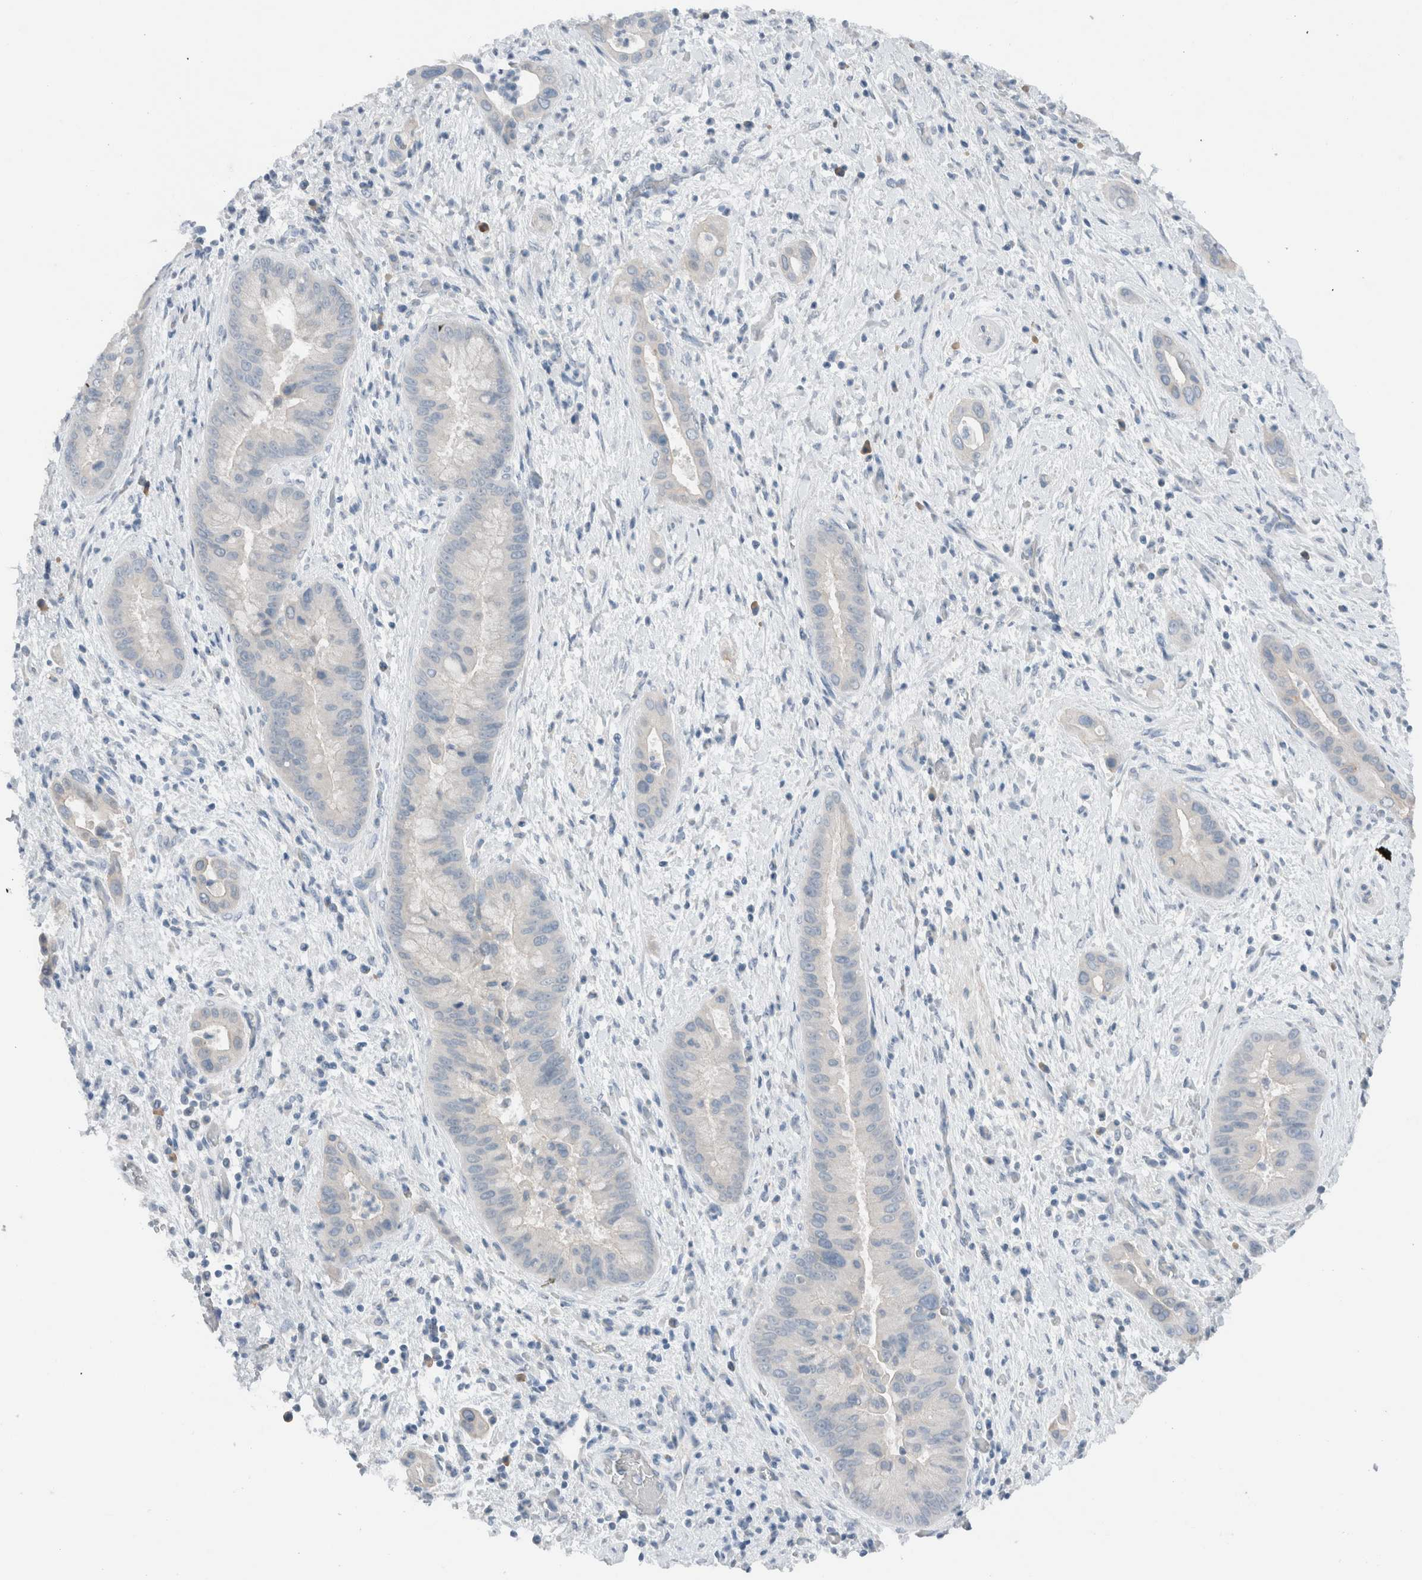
{"staining": {"intensity": "negative", "quantity": "none", "location": "none"}, "tissue": "liver cancer", "cell_type": "Tumor cells", "image_type": "cancer", "snomed": [{"axis": "morphology", "description": "Cholangiocarcinoma"}, {"axis": "topography", "description": "Liver"}], "caption": "High magnification brightfield microscopy of liver cholangiocarcinoma stained with DAB (3,3'-diaminobenzidine) (brown) and counterstained with hematoxylin (blue): tumor cells show no significant expression.", "gene": "DUOX1", "patient": {"sex": "female", "age": 54}}